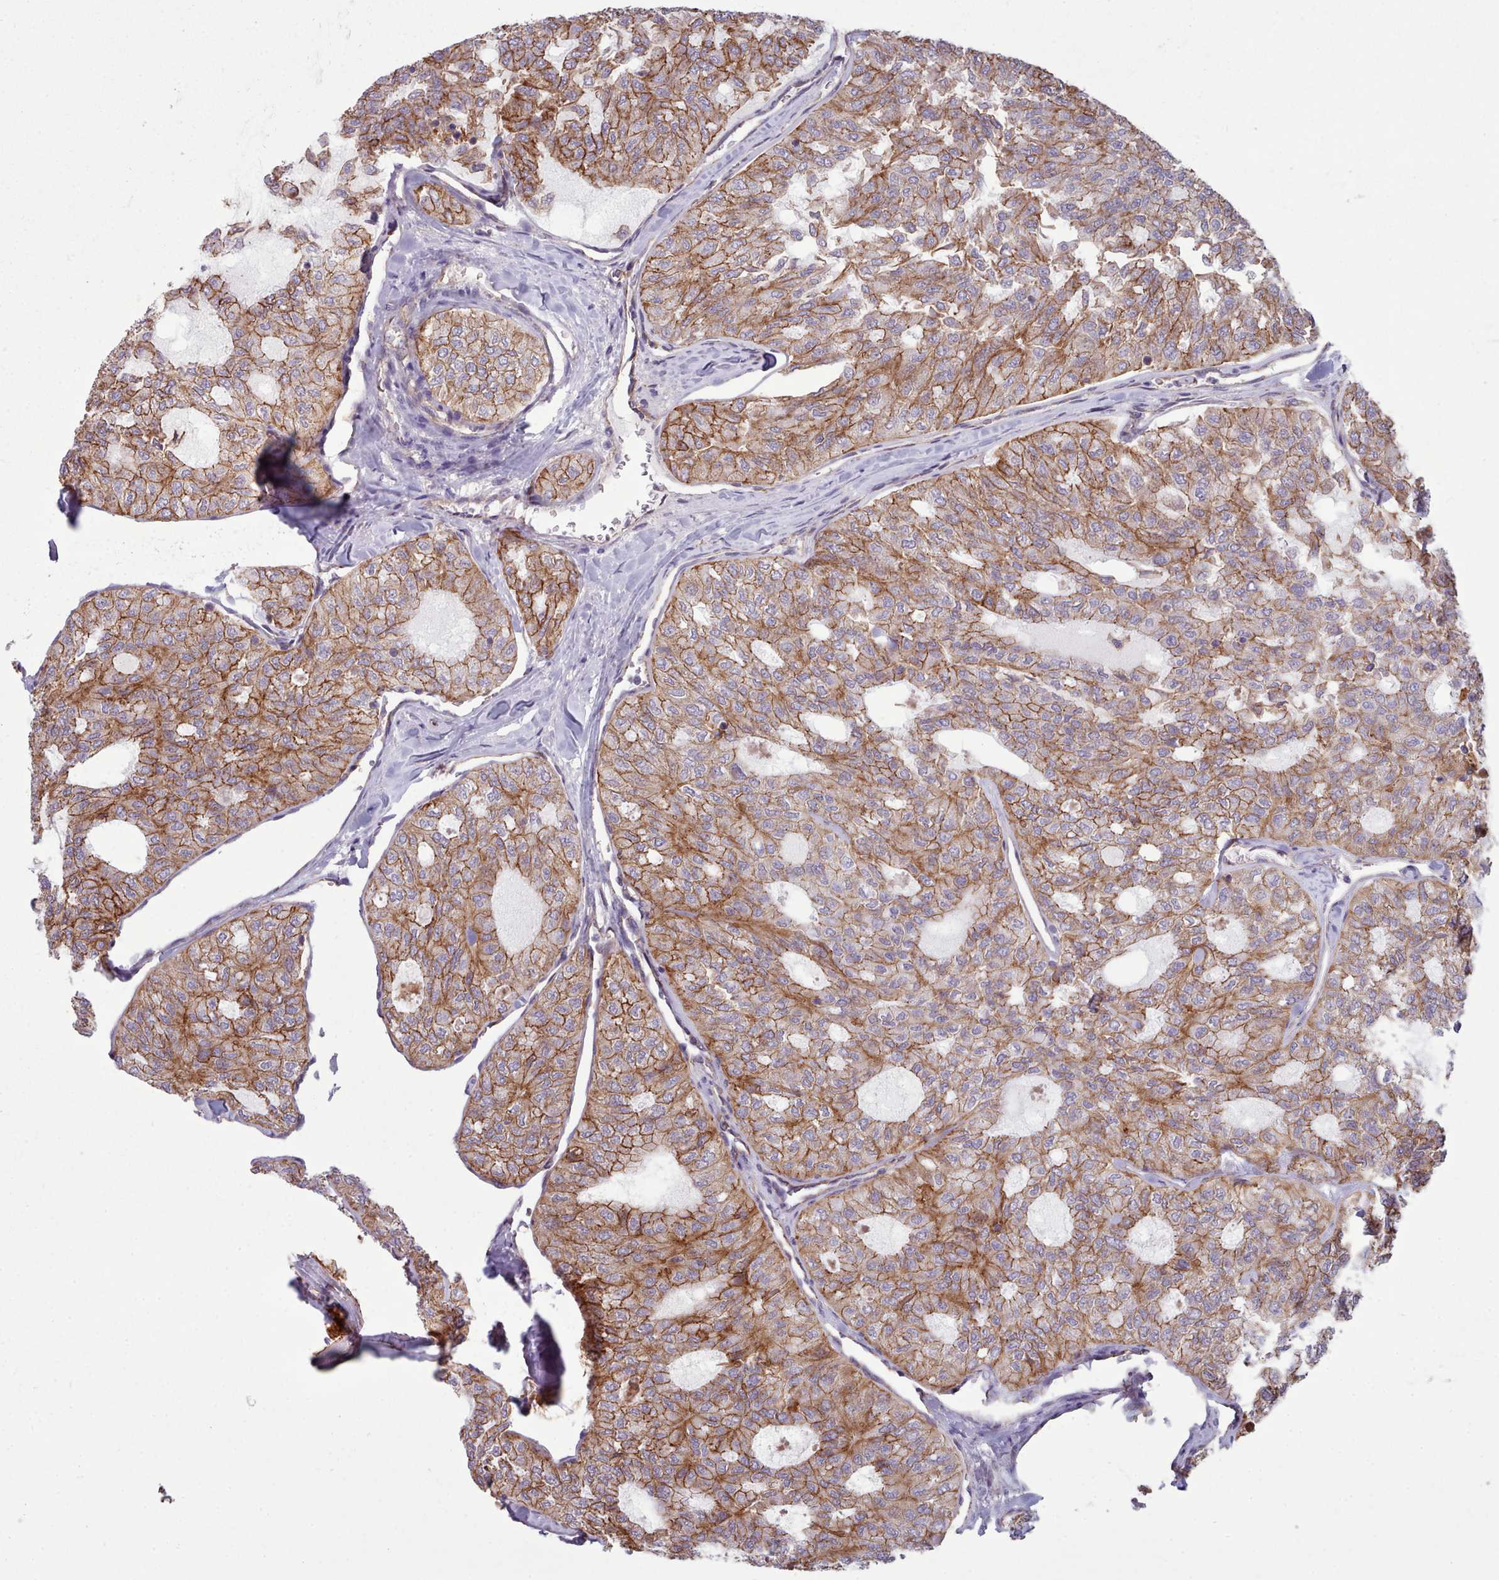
{"staining": {"intensity": "moderate", "quantity": ">75%", "location": "cytoplasmic/membranous"}, "tissue": "thyroid cancer", "cell_type": "Tumor cells", "image_type": "cancer", "snomed": [{"axis": "morphology", "description": "Follicular adenoma carcinoma, NOS"}, {"axis": "topography", "description": "Thyroid gland"}], "caption": "Protein expression by immunohistochemistry (IHC) demonstrates moderate cytoplasmic/membranous expression in approximately >75% of tumor cells in follicular adenoma carcinoma (thyroid).", "gene": "MRPL46", "patient": {"sex": "male", "age": 75}}